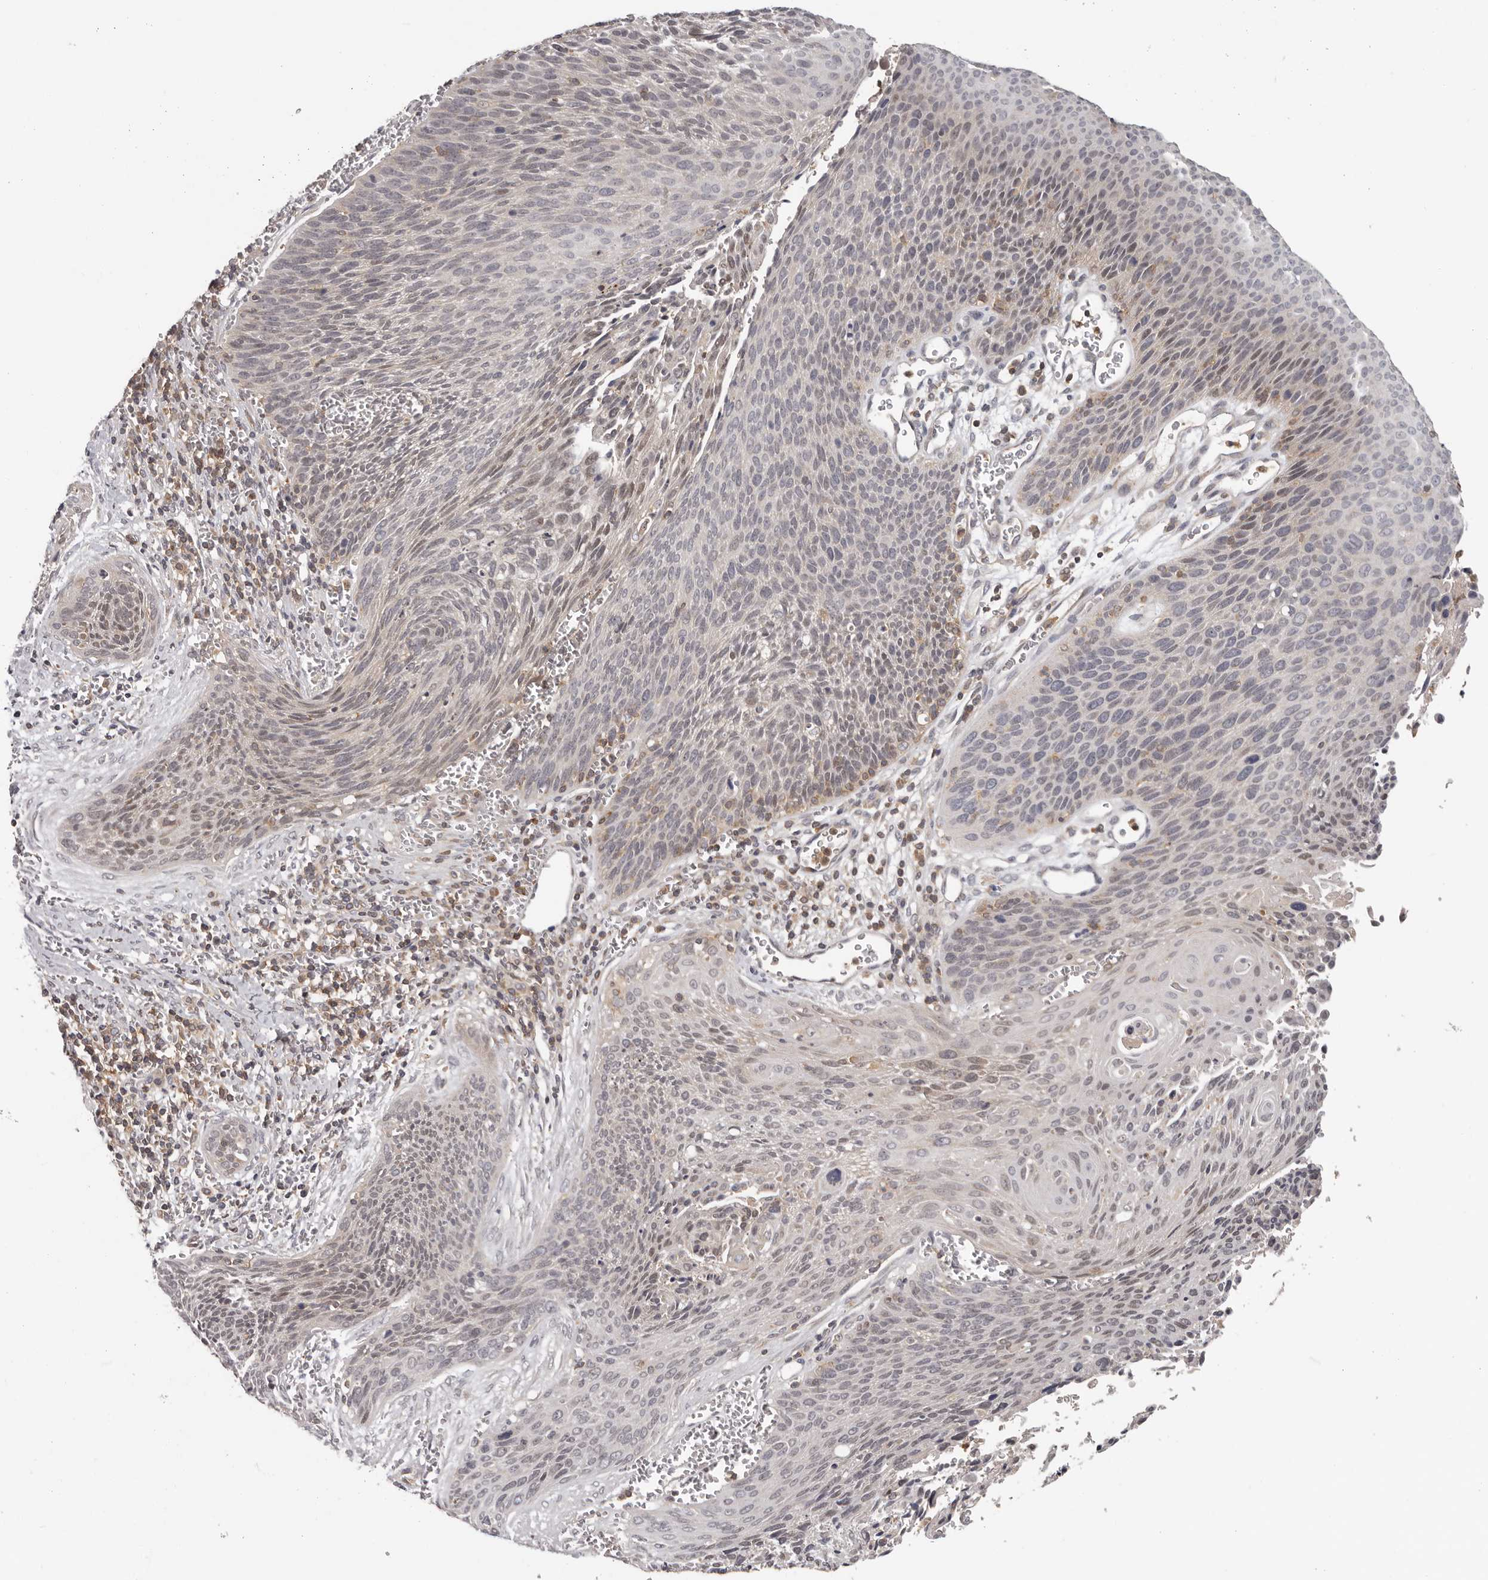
{"staining": {"intensity": "weak", "quantity": "25%-75%", "location": "cytoplasmic/membranous,nuclear"}, "tissue": "cervical cancer", "cell_type": "Tumor cells", "image_type": "cancer", "snomed": [{"axis": "morphology", "description": "Squamous cell carcinoma, NOS"}, {"axis": "topography", "description": "Cervix"}], "caption": "IHC (DAB (3,3'-diaminobenzidine)) staining of human cervical cancer shows weak cytoplasmic/membranous and nuclear protein positivity in approximately 25%-75% of tumor cells.", "gene": "ANKRD44", "patient": {"sex": "female", "age": 55}}